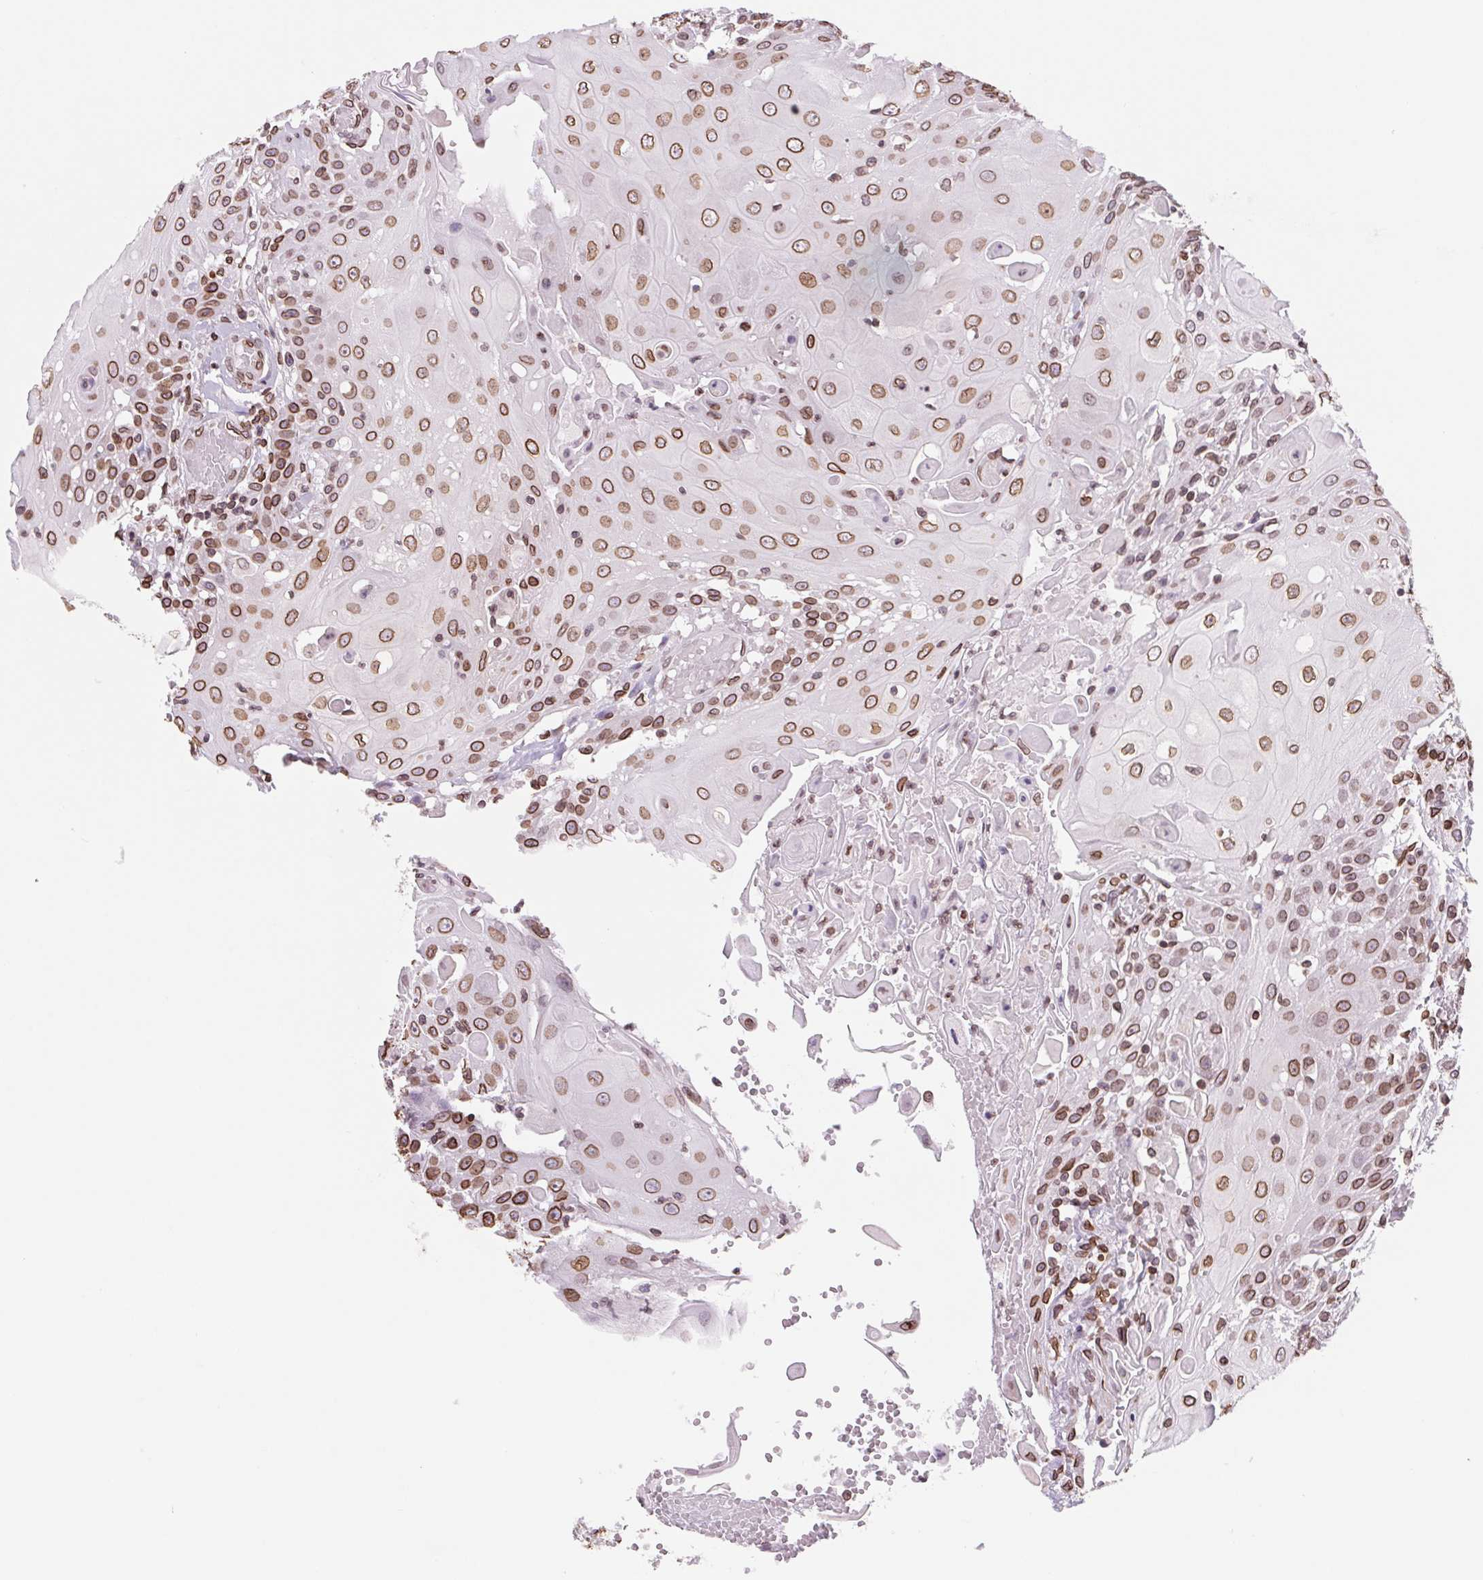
{"staining": {"intensity": "strong", "quantity": ">75%", "location": "cytoplasmic/membranous,nuclear"}, "tissue": "head and neck cancer", "cell_type": "Tumor cells", "image_type": "cancer", "snomed": [{"axis": "morphology", "description": "Normal tissue, NOS"}, {"axis": "morphology", "description": "Squamous cell carcinoma, NOS"}, {"axis": "topography", "description": "Oral tissue"}, {"axis": "topography", "description": "Head-Neck"}], "caption": "A high amount of strong cytoplasmic/membranous and nuclear staining is seen in about >75% of tumor cells in head and neck squamous cell carcinoma tissue. Ihc stains the protein in brown and the nuclei are stained blue.", "gene": "LMNB2", "patient": {"sex": "female", "age": 55}}